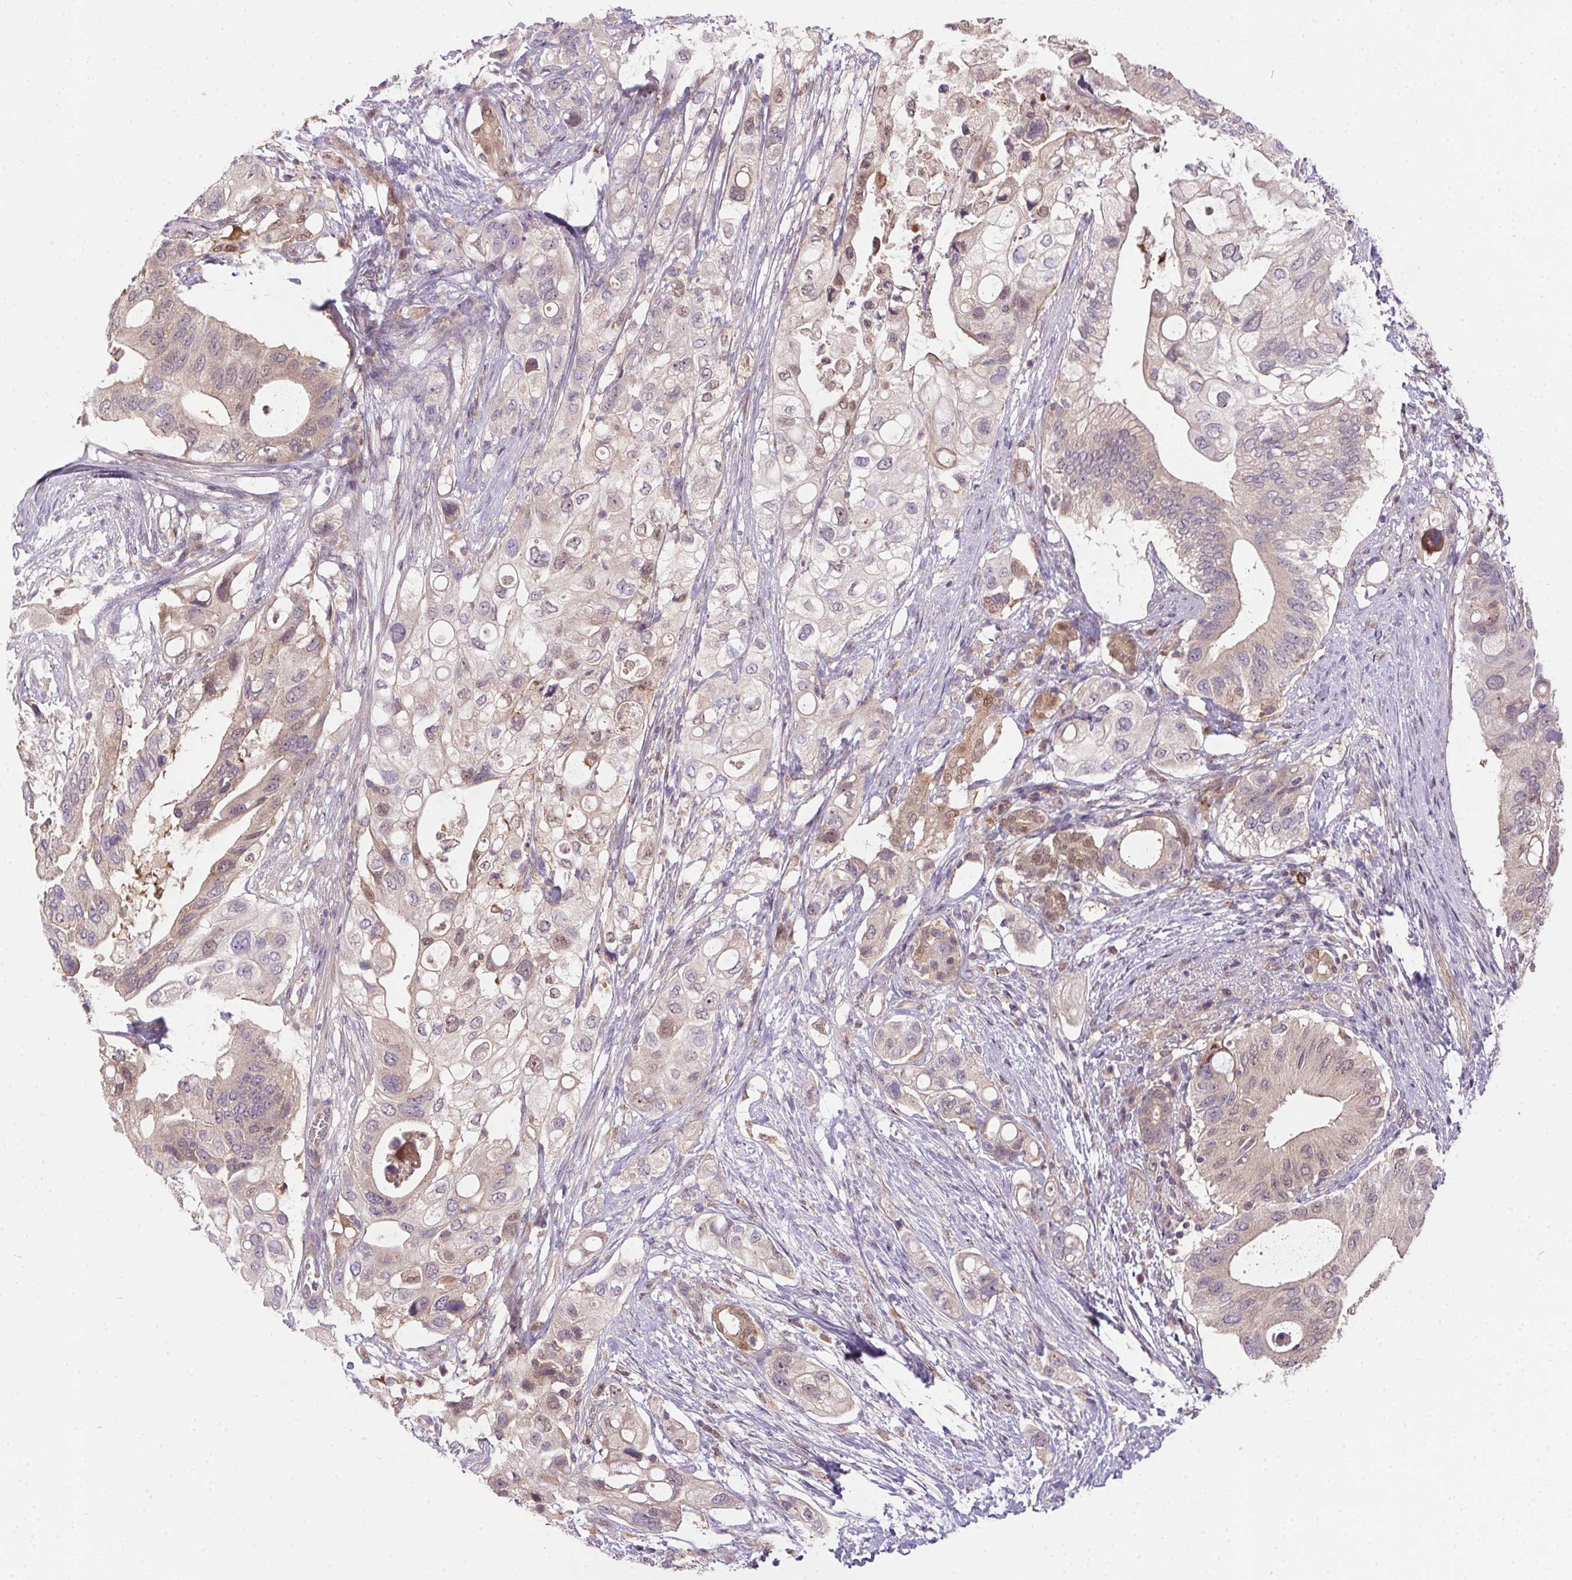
{"staining": {"intensity": "weak", "quantity": "<25%", "location": "cytoplasmic/membranous,nuclear"}, "tissue": "pancreatic cancer", "cell_type": "Tumor cells", "image_type": "cancer", "snomed": [{"axis": "morphology", "description": "Adenocarcinoma, NOS"}, {"axis": "topography", "description": "Pancreas"}], "caption": "Immunohistochemical staining of human adenocarcinoma (pancreatic) reveals no significant staining in tumor cells. The staining is performed using DAB brown chromogen with nuclei counter-stained in using hematoxylin.", "gene": "NUDT16", "patient": {"sex": "female", "age": 72}}